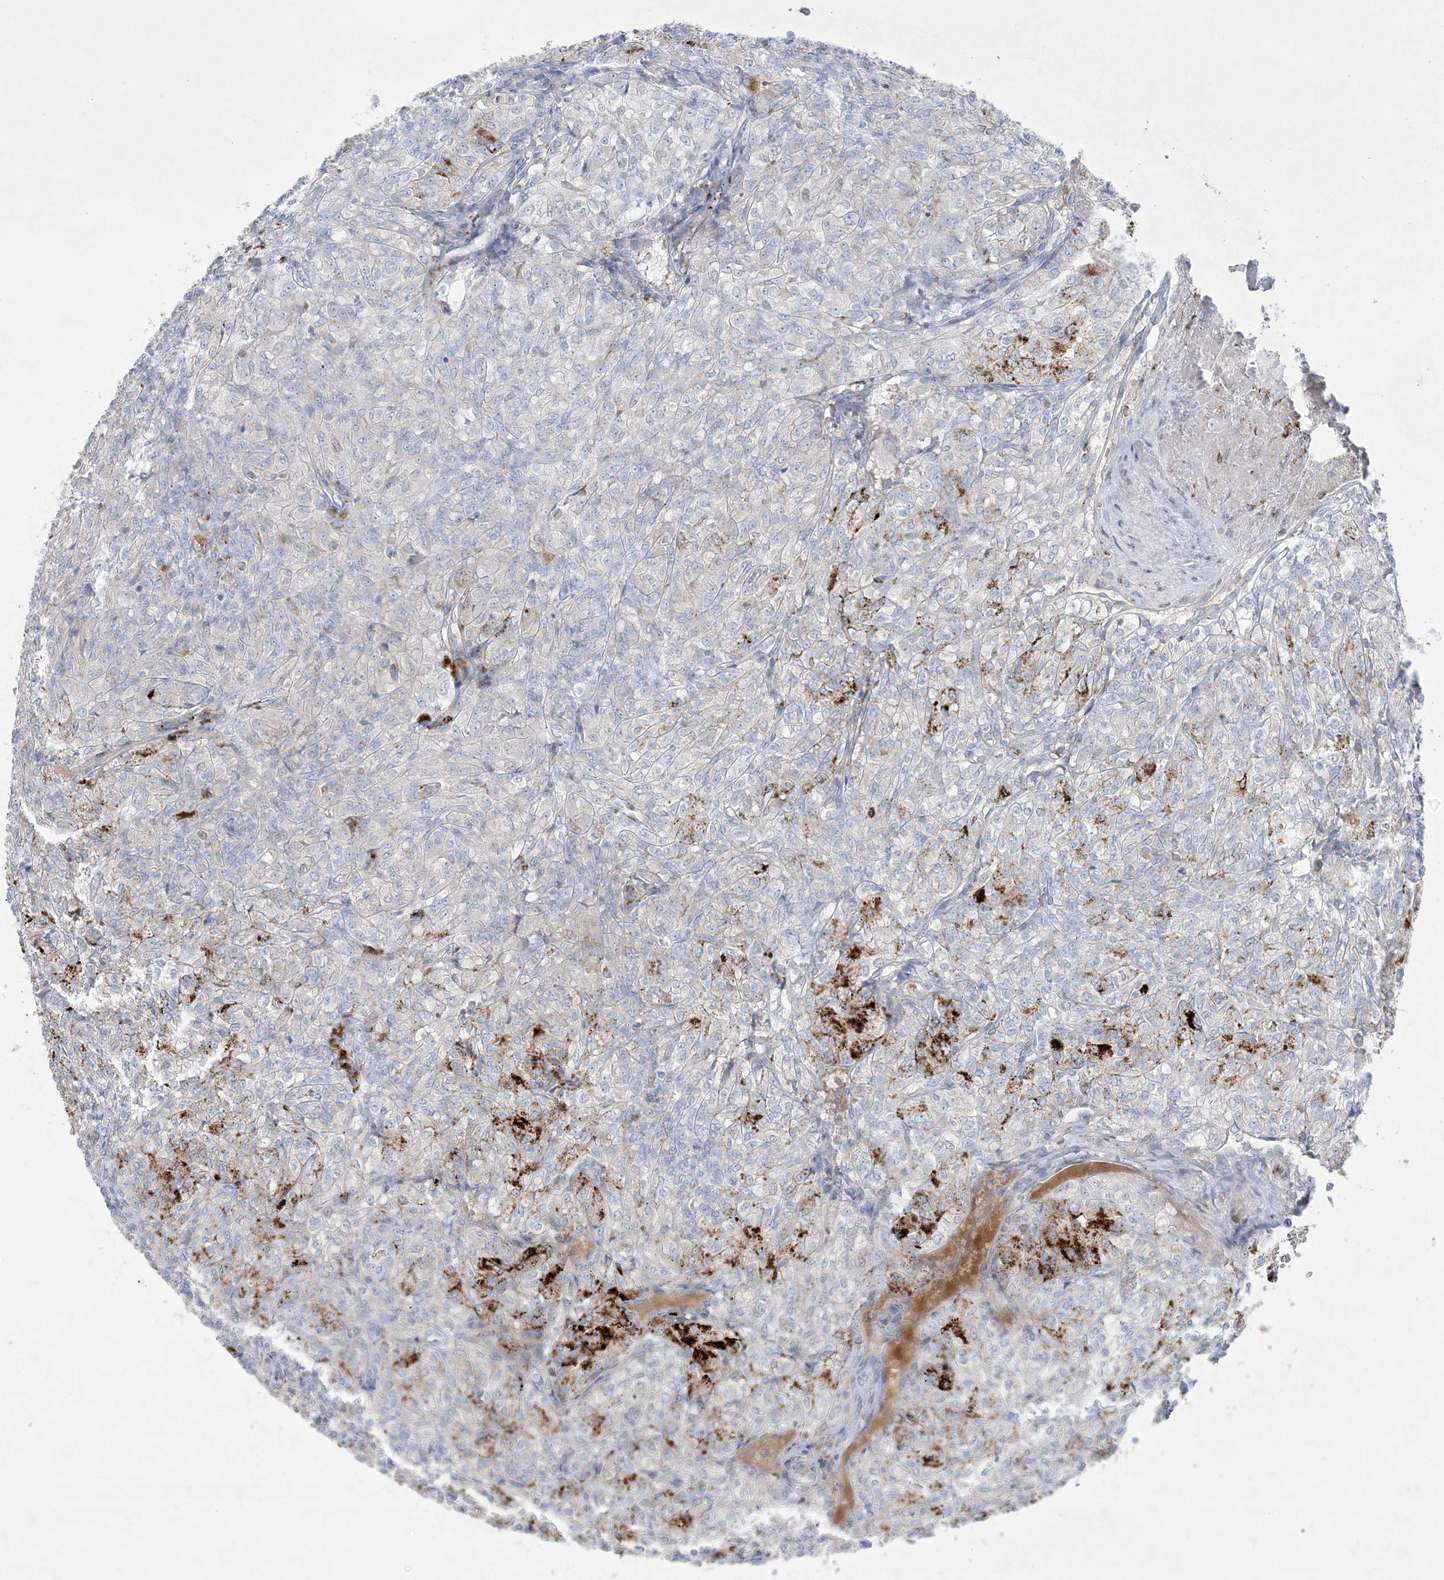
{"staining": {"intensity": "strong", "quantity": "<25%", "location": "cytoplasmic/membranous"}, "tissue": "renal cancer", "cell_type": "Tumor cells", "image_type": "cancer", "snomed": [{"axis": "morphology", "description": "Adenocarcinoma, NOS"}, {"axis": "topography", "description": "Kidney"}], "caption": "An image showing strong cytoplasmic/membranous staining in about <25% of tumor cells in renal cancer (adenocarcinoma), as visualized by brown immunohistochemical staining.", "gene": "KCTD6", "patient": {"sex": "male", "age": 77}}